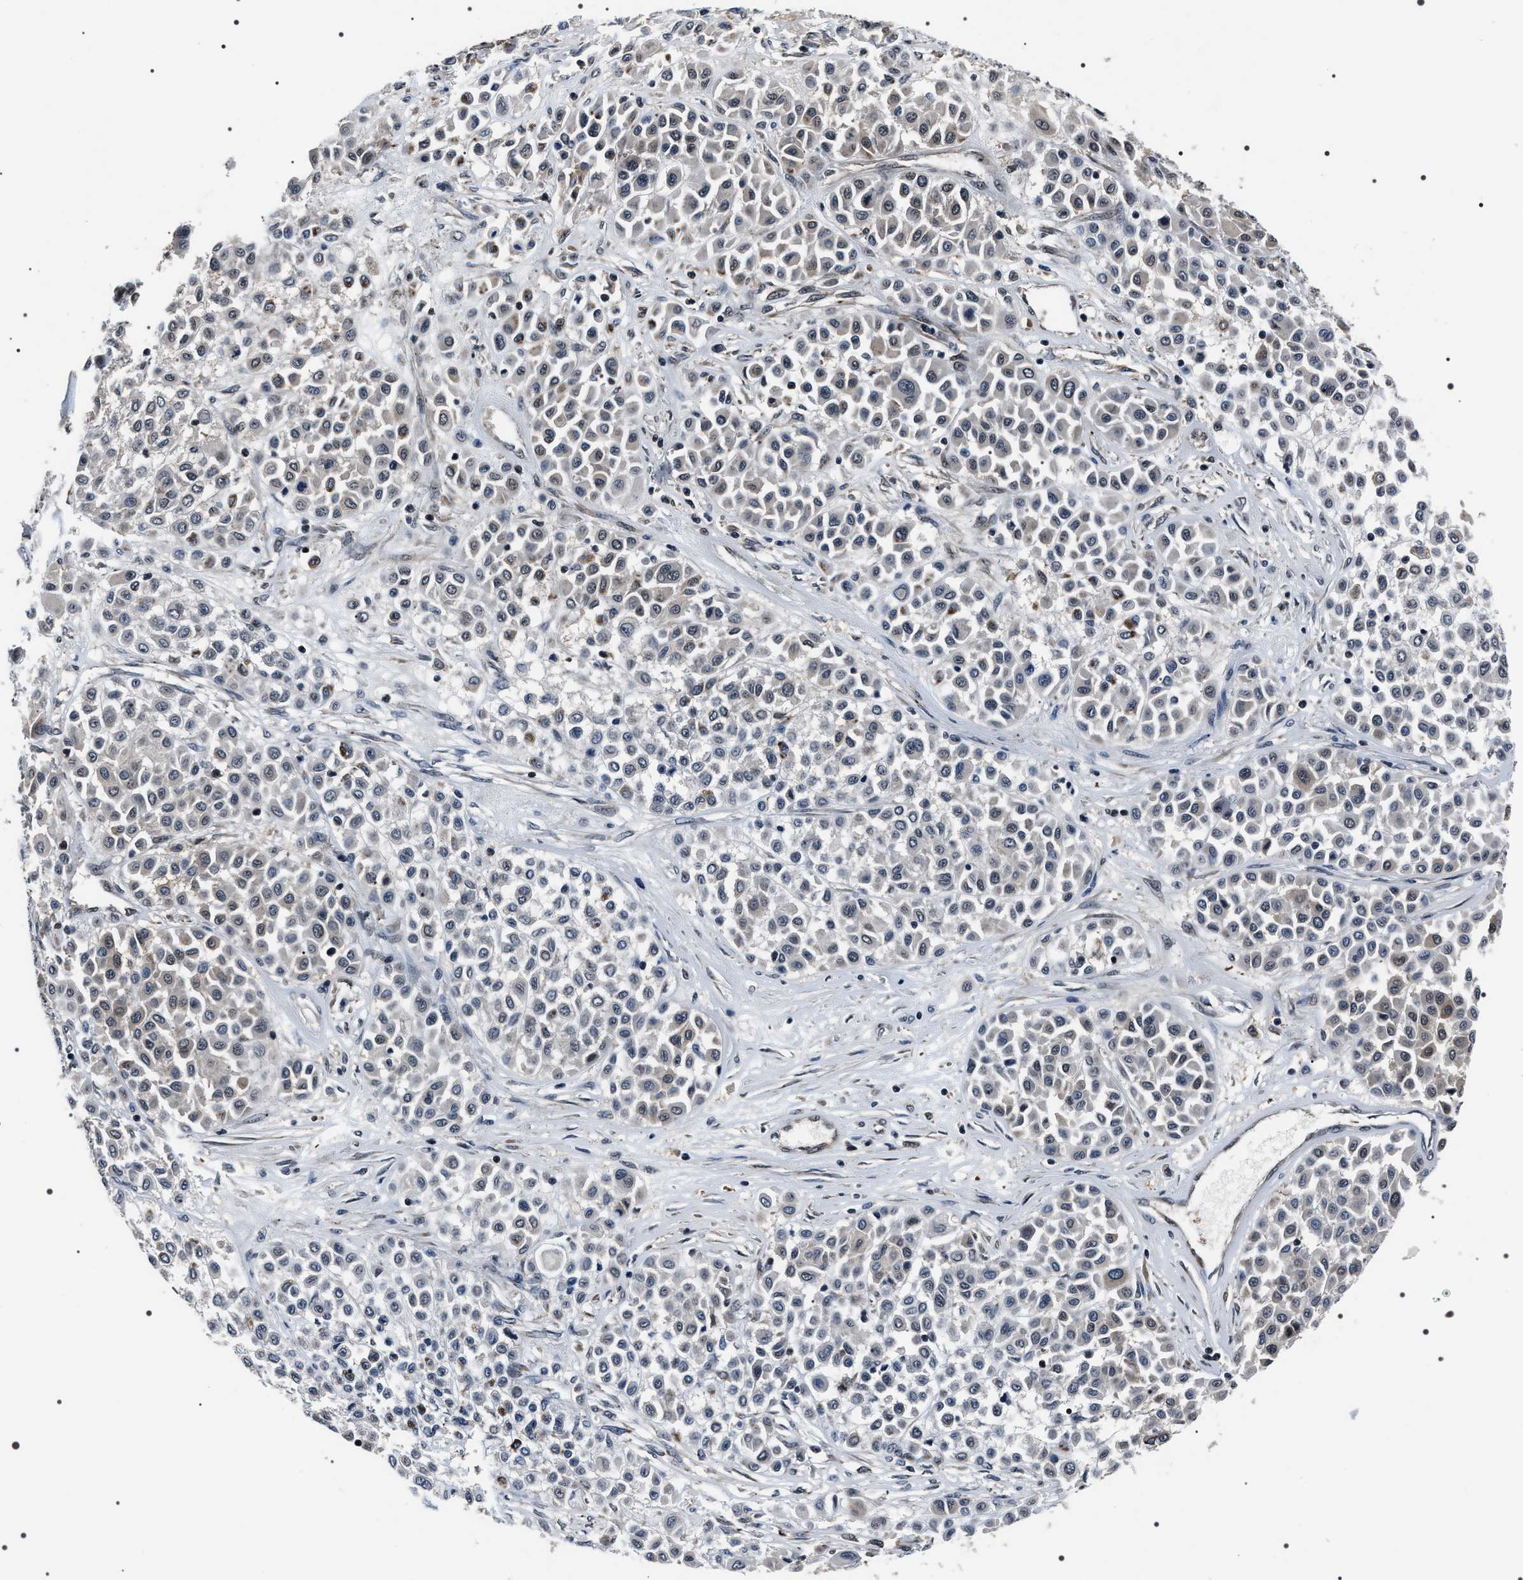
{"staining": {"intensity": "negative", "quantity": "none", "location": "none"}, "tissue": "melanoma", "cell_type": "Tumor cells", "image_type": "cancer", "snomed": [{"axis": "morphology", "description": "Malignant melanoma, Metastatic site"}, {"axis": "topography", "description": "Soft tissue"}], "caption": "Melanoma was stained to show a protein in brown. There is no significant positivity in tumor cells.", "gene": "SIPA1", "patient": {"sex": "male", "age": 41}}